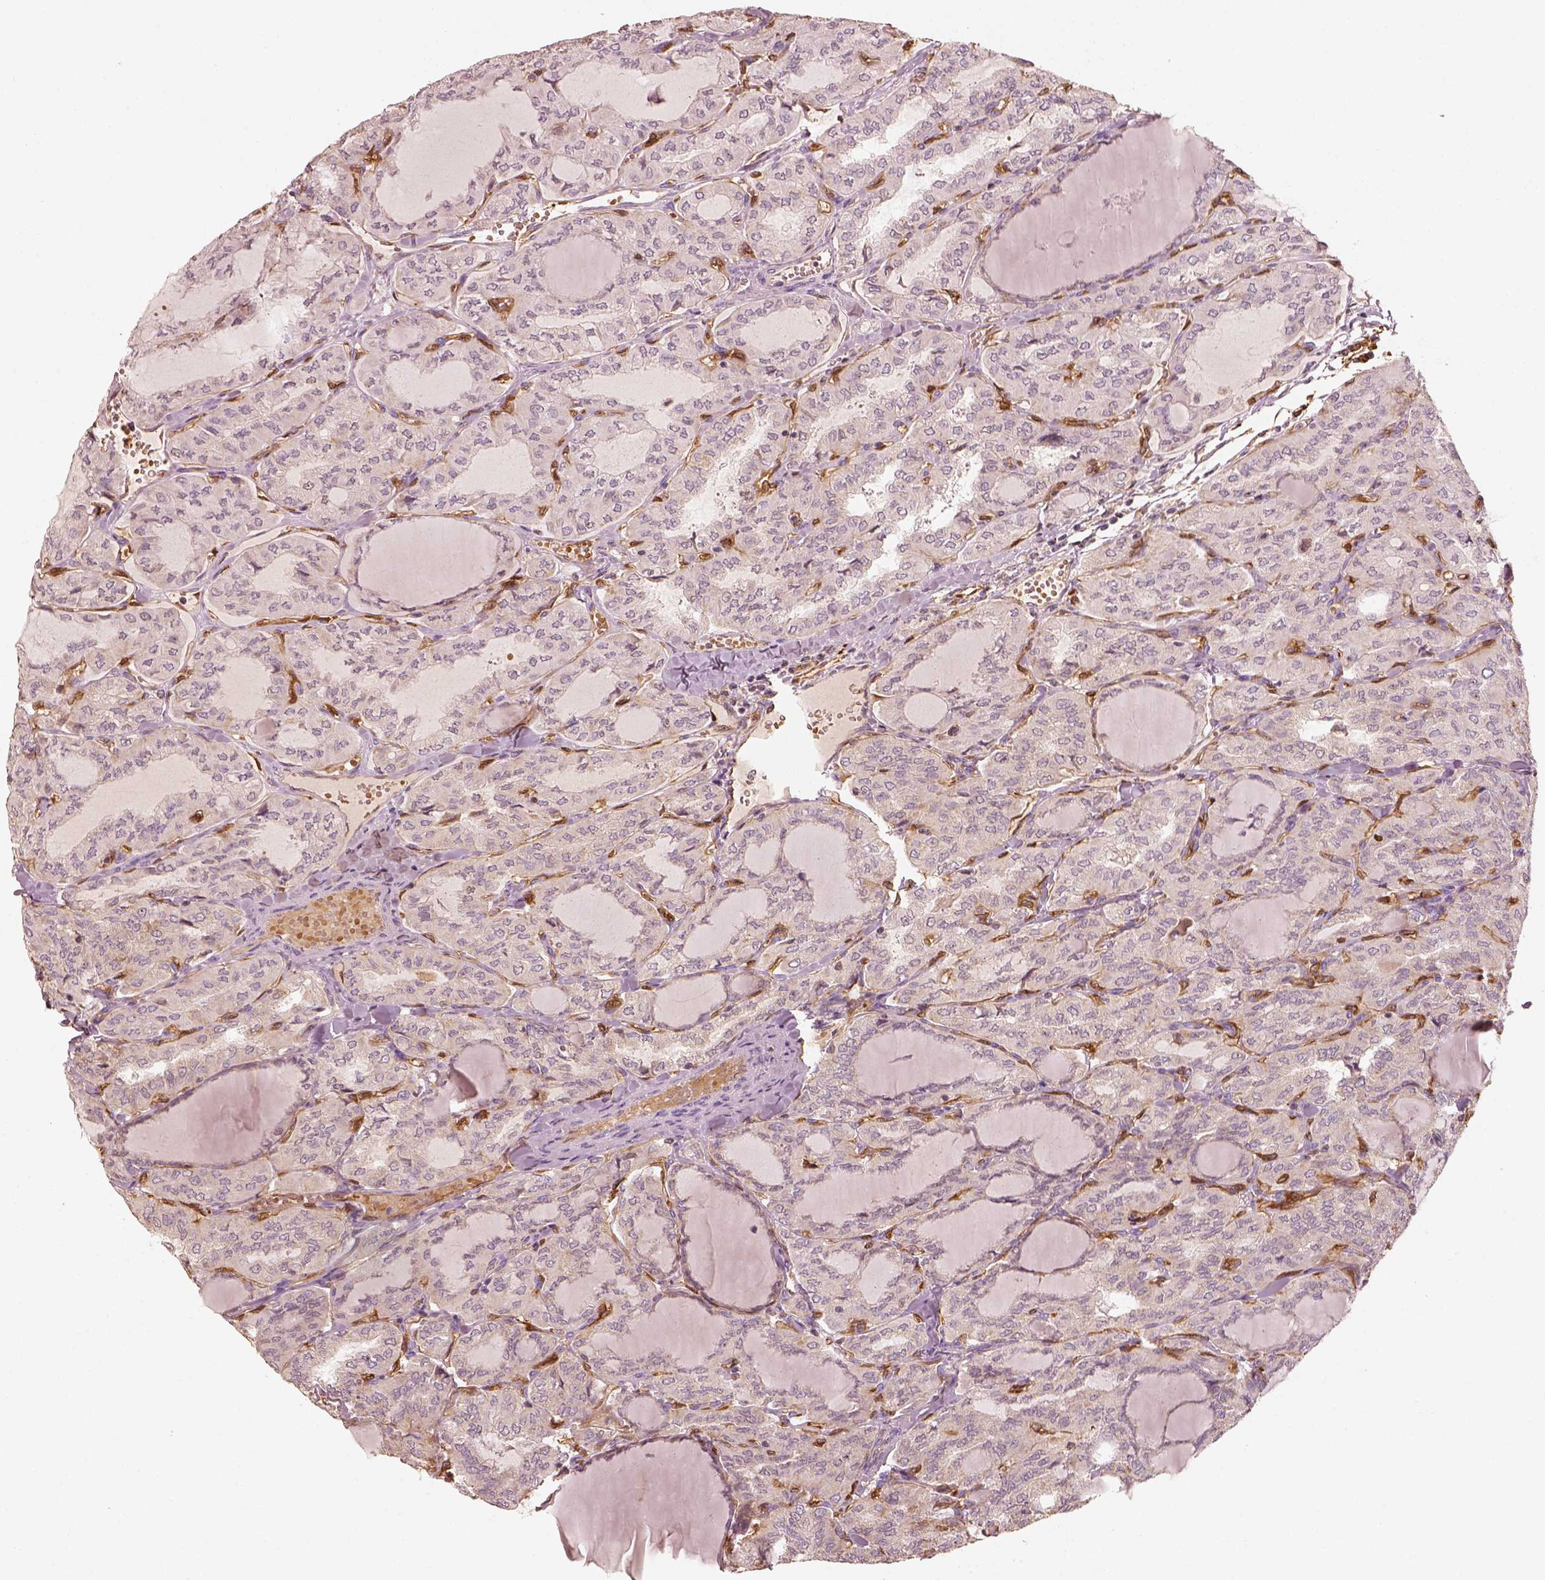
{"staining": {"intensity": "negative", "quantity": "none", "location": "none"}, "tissue": "thyroid cancer", "cell_type": "Tumor cells", "image_type": "cancer", "snomed": [{"axis": "morphology", "description": "Papillary adenocarcinoma, NOS"}, {"axis": "topography", "description": "Thyroid gland"}], "caption": "DAB (3,3'-diaminobenzidine) immunohistochemical staining of papillary adenocarcinoma (thyroid) shows no significant staining in tumor cells.", "gene": "FSCN1", "patient": {"sex": "male", "age": 20}}